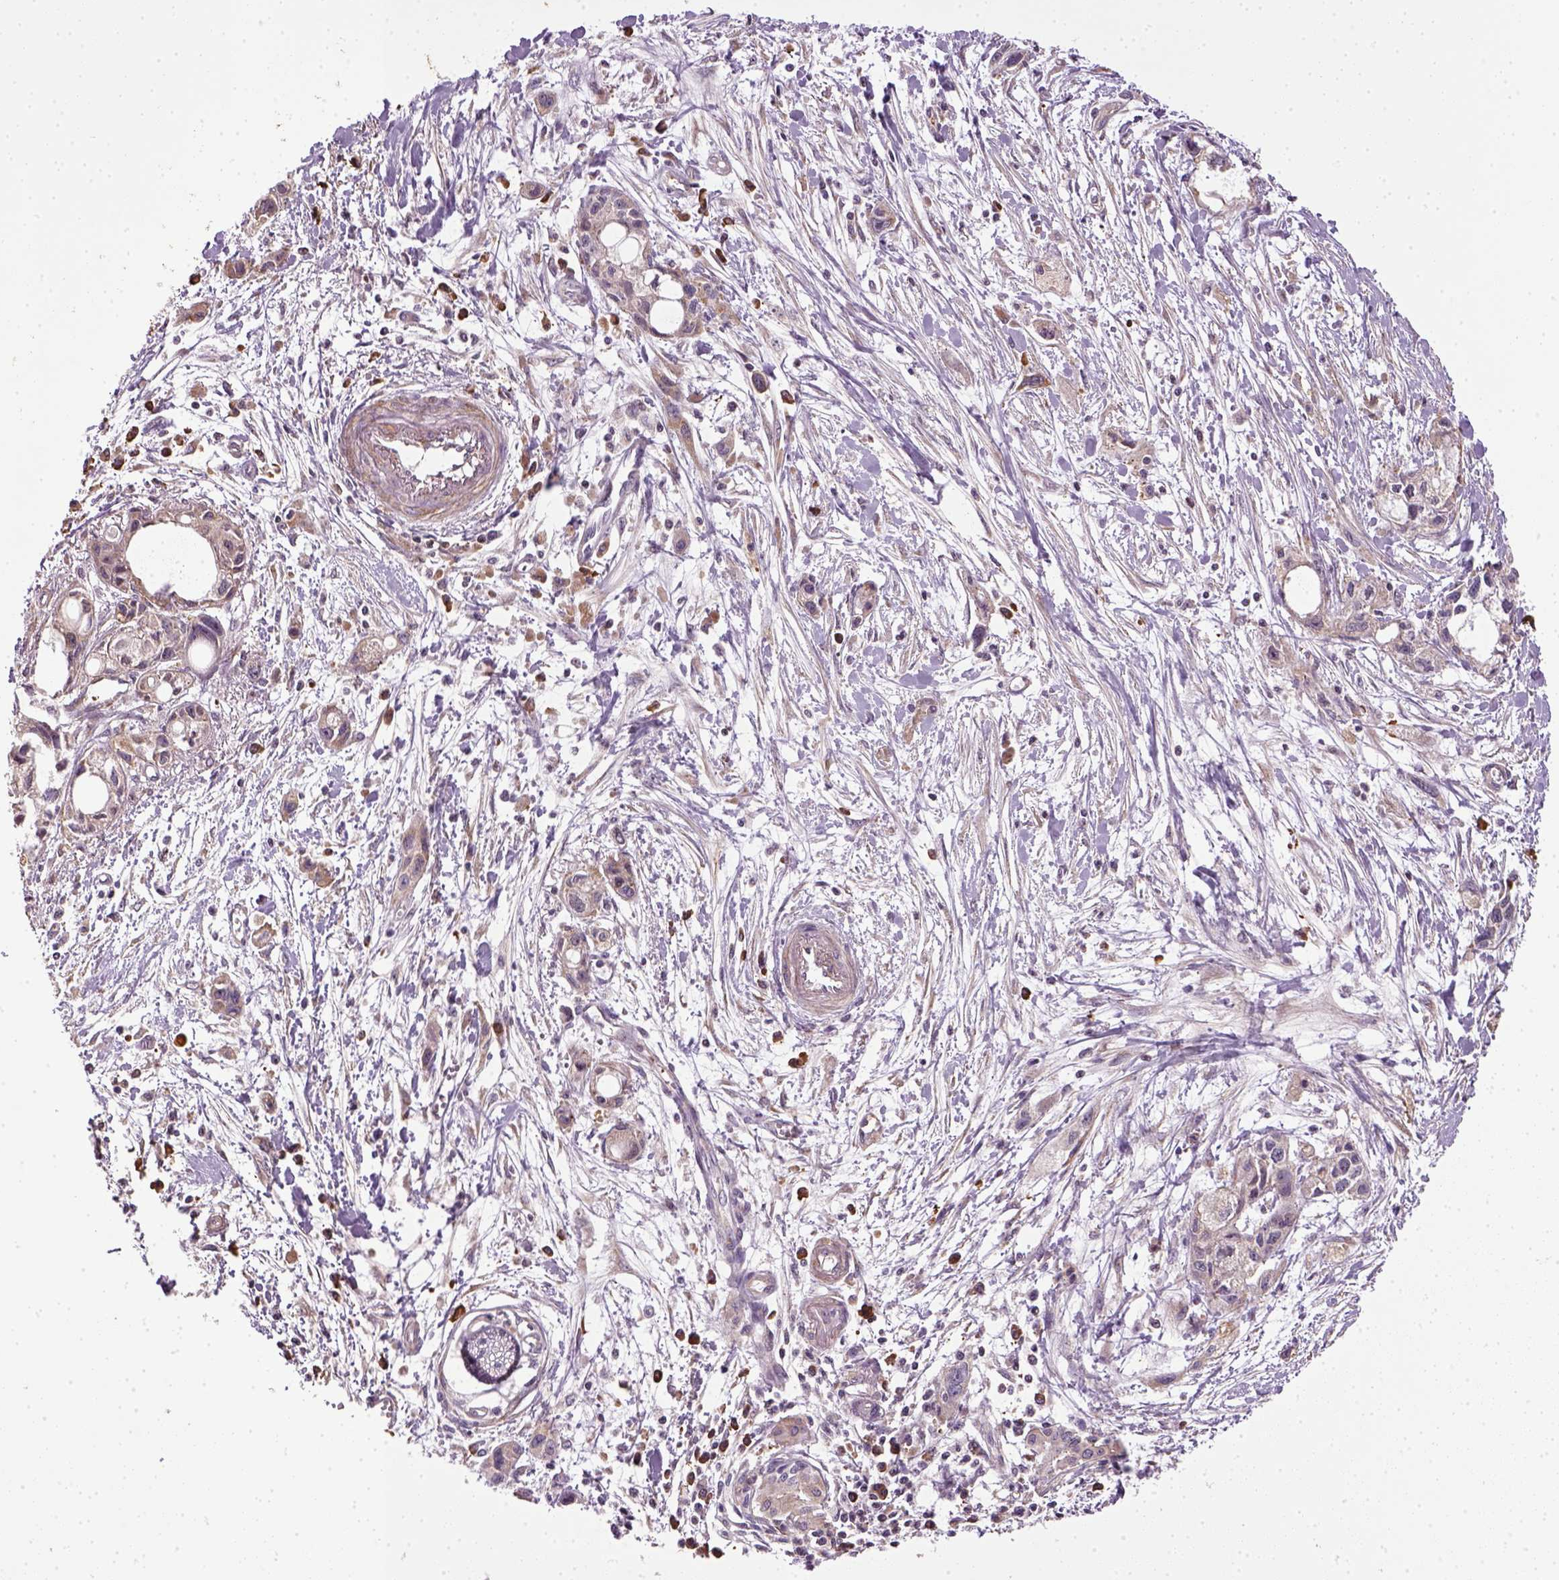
{"staining": {"intensity": "negative", "quantity": "none", "location": "none"}, "tissue": "pancreatic cancer", "cell_type": "Tumor cells", "image_type": "cancer", "snomed": [{"axis": "morphology", "description": "Adenocarcinoma, NOS"}, {"axis": "topography", "description": "Pancreas"}], "caption": "This is an immunohistochemistry photomicrograph of human adenocarcinoma (pancreatic). There is no positivity in tumor cells.", "gene": "TPRG1", "patient": {"sex": "female", "age": 61}}